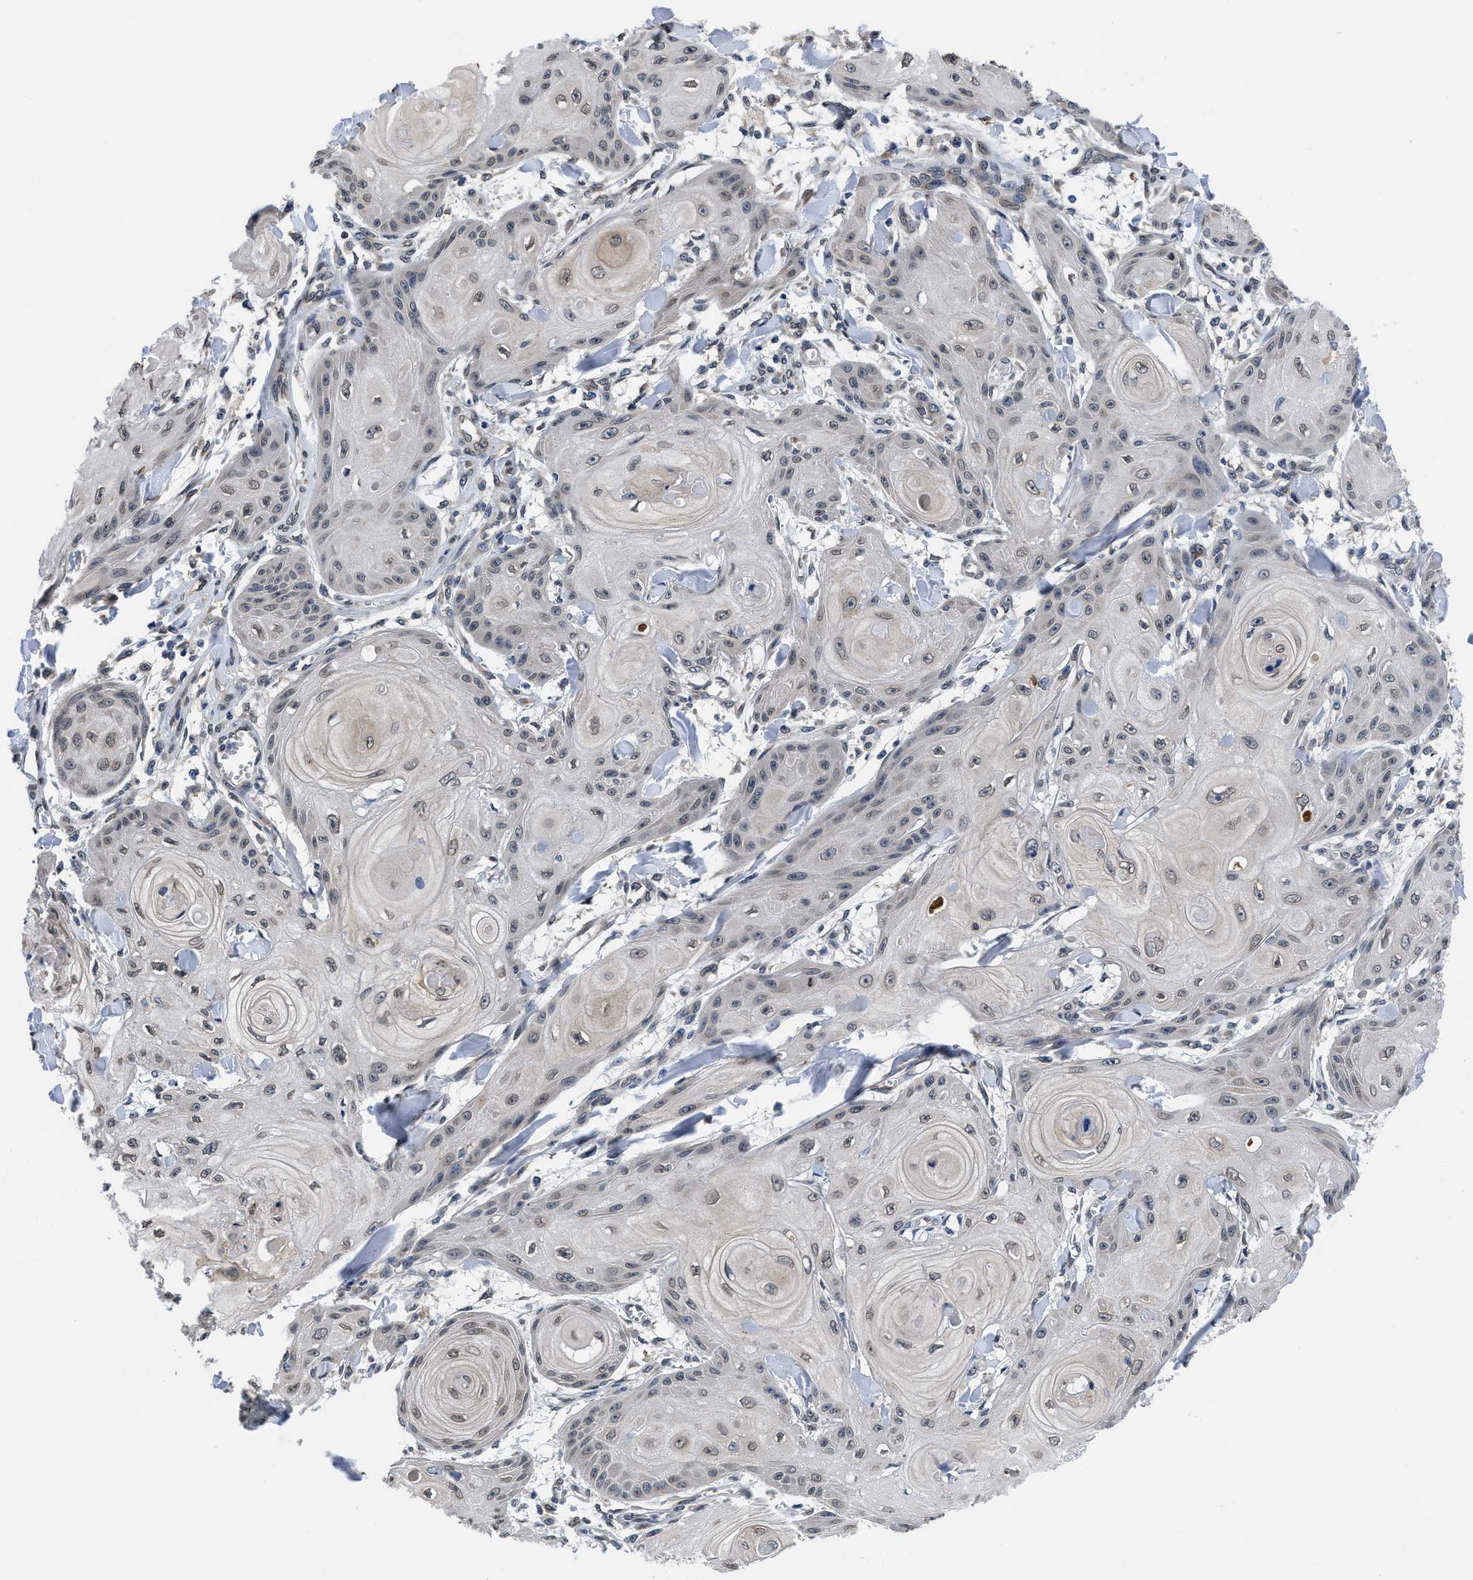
{"staining": {"intensity": "weak", "quantity": "<25%", "location": "nuclear"}, "tissue": "skin cancer", "cell_type": "Tumor cells", "image_type": "cancer", "snomed": [{"axis": "morphology", "description": "Squamous cell carcinoma, NOS"}, {"axis": "topography", "description": "Skin"}], "caption": "Immunohistochemical staining of human skin squamous cell carcinoma demonstrates no significant expression in tumor cells. (DAB (3,3'-diaminobenzidine) immunohistochemistry (IHC) with hematoxylin counter stain).", "gene": "SNX10", "patient": {"sex": "male", "age": 74}}